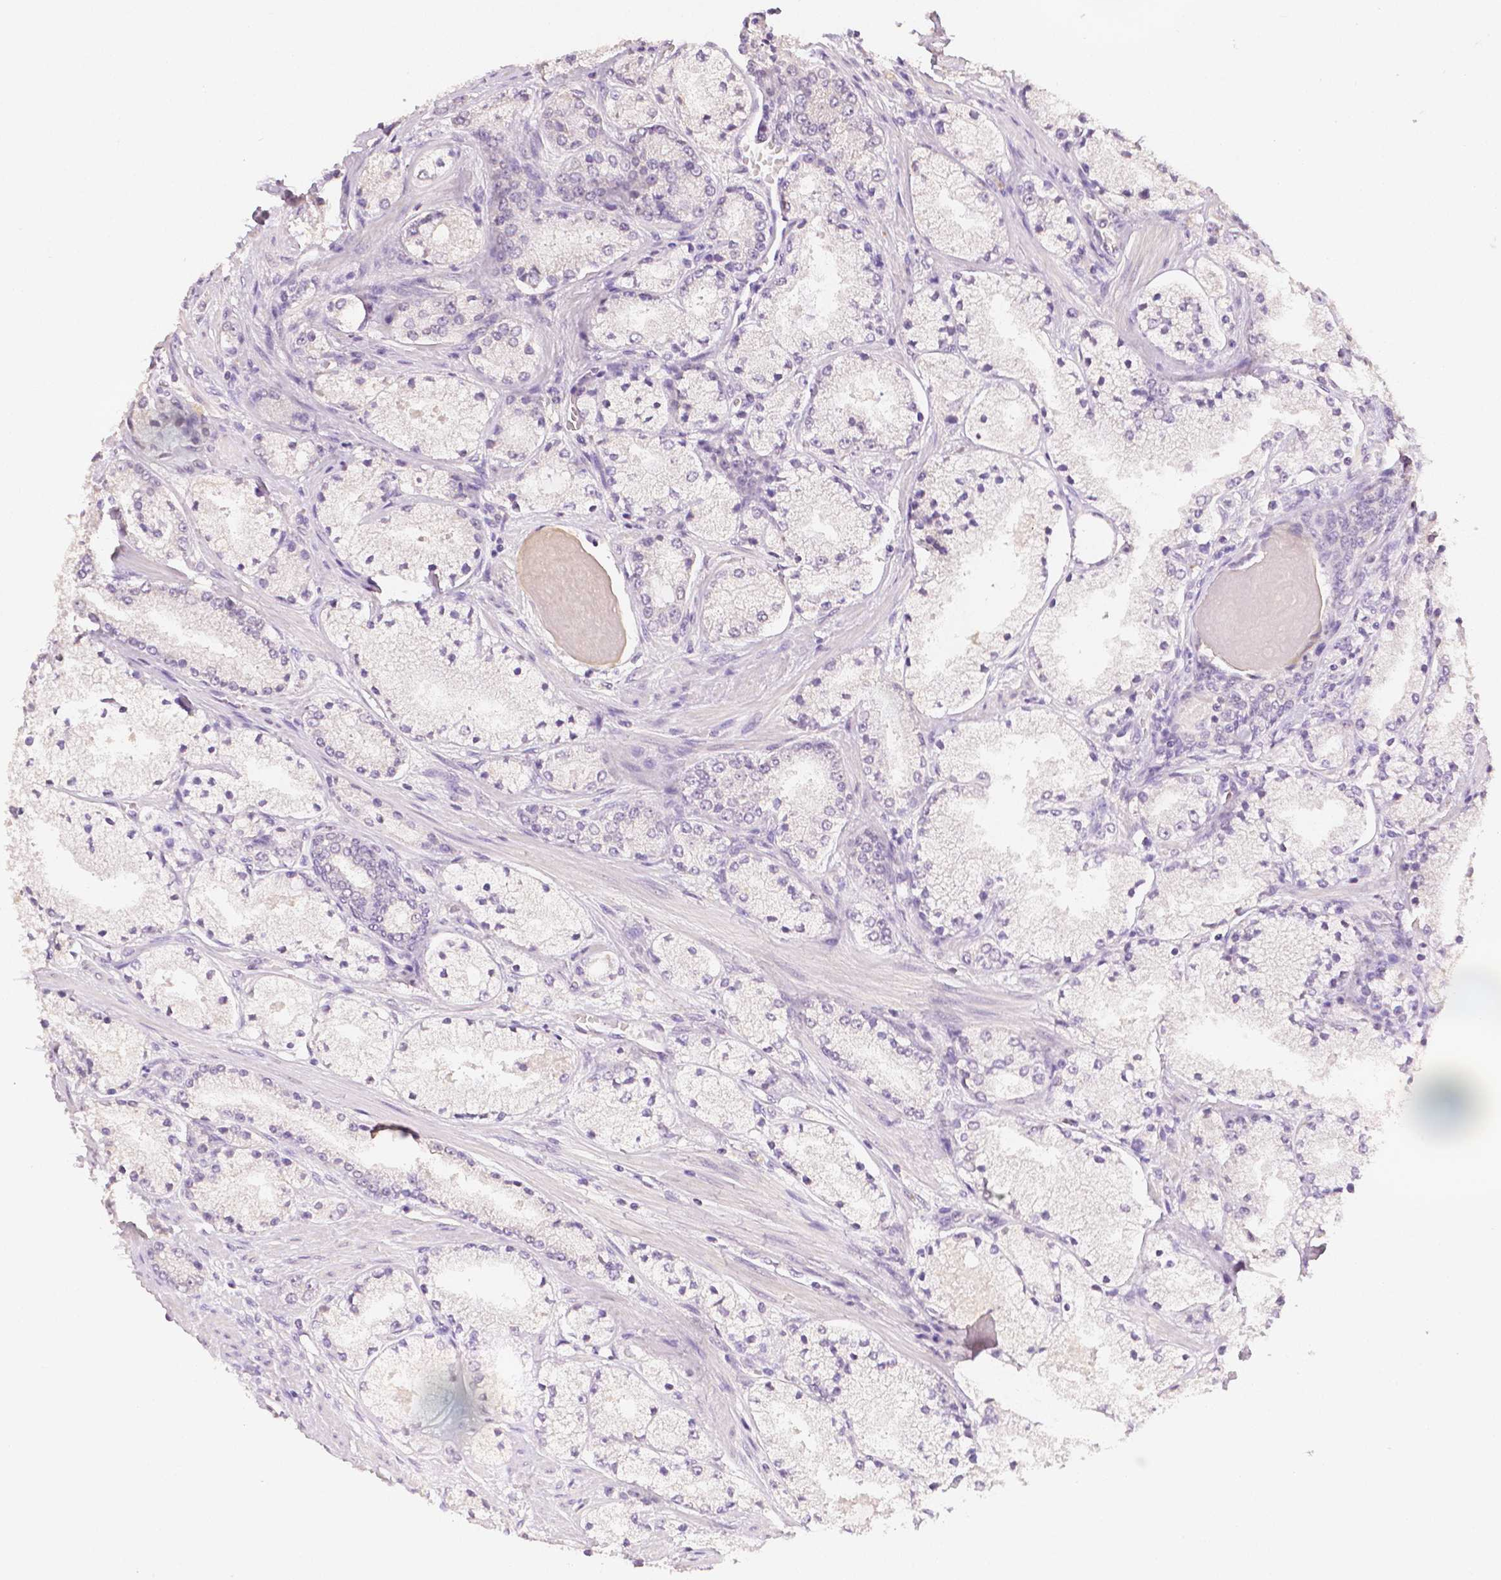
{"staining": {"intensity": "negative", "quantity": "none", "location": "none"}, "tissue": "prostate cancer", "cell_type": "Tumor cells", "image_type": "cancer", "snomed": [{"axis": "morphology", "description": "Adenocarcinoma, High grade"}, {"axis": "topography", "description": "Prostate"}], "caption": "Tumor cells show no significant protein staining in prostate cancer (adenocarcinoma (high-grade)). The staining is performed using DAB brown chromogen with nuclei counter-stained in using hematoxylin.", "gene": "TGM1", "patient": {"sex": "male", "age": 63}}